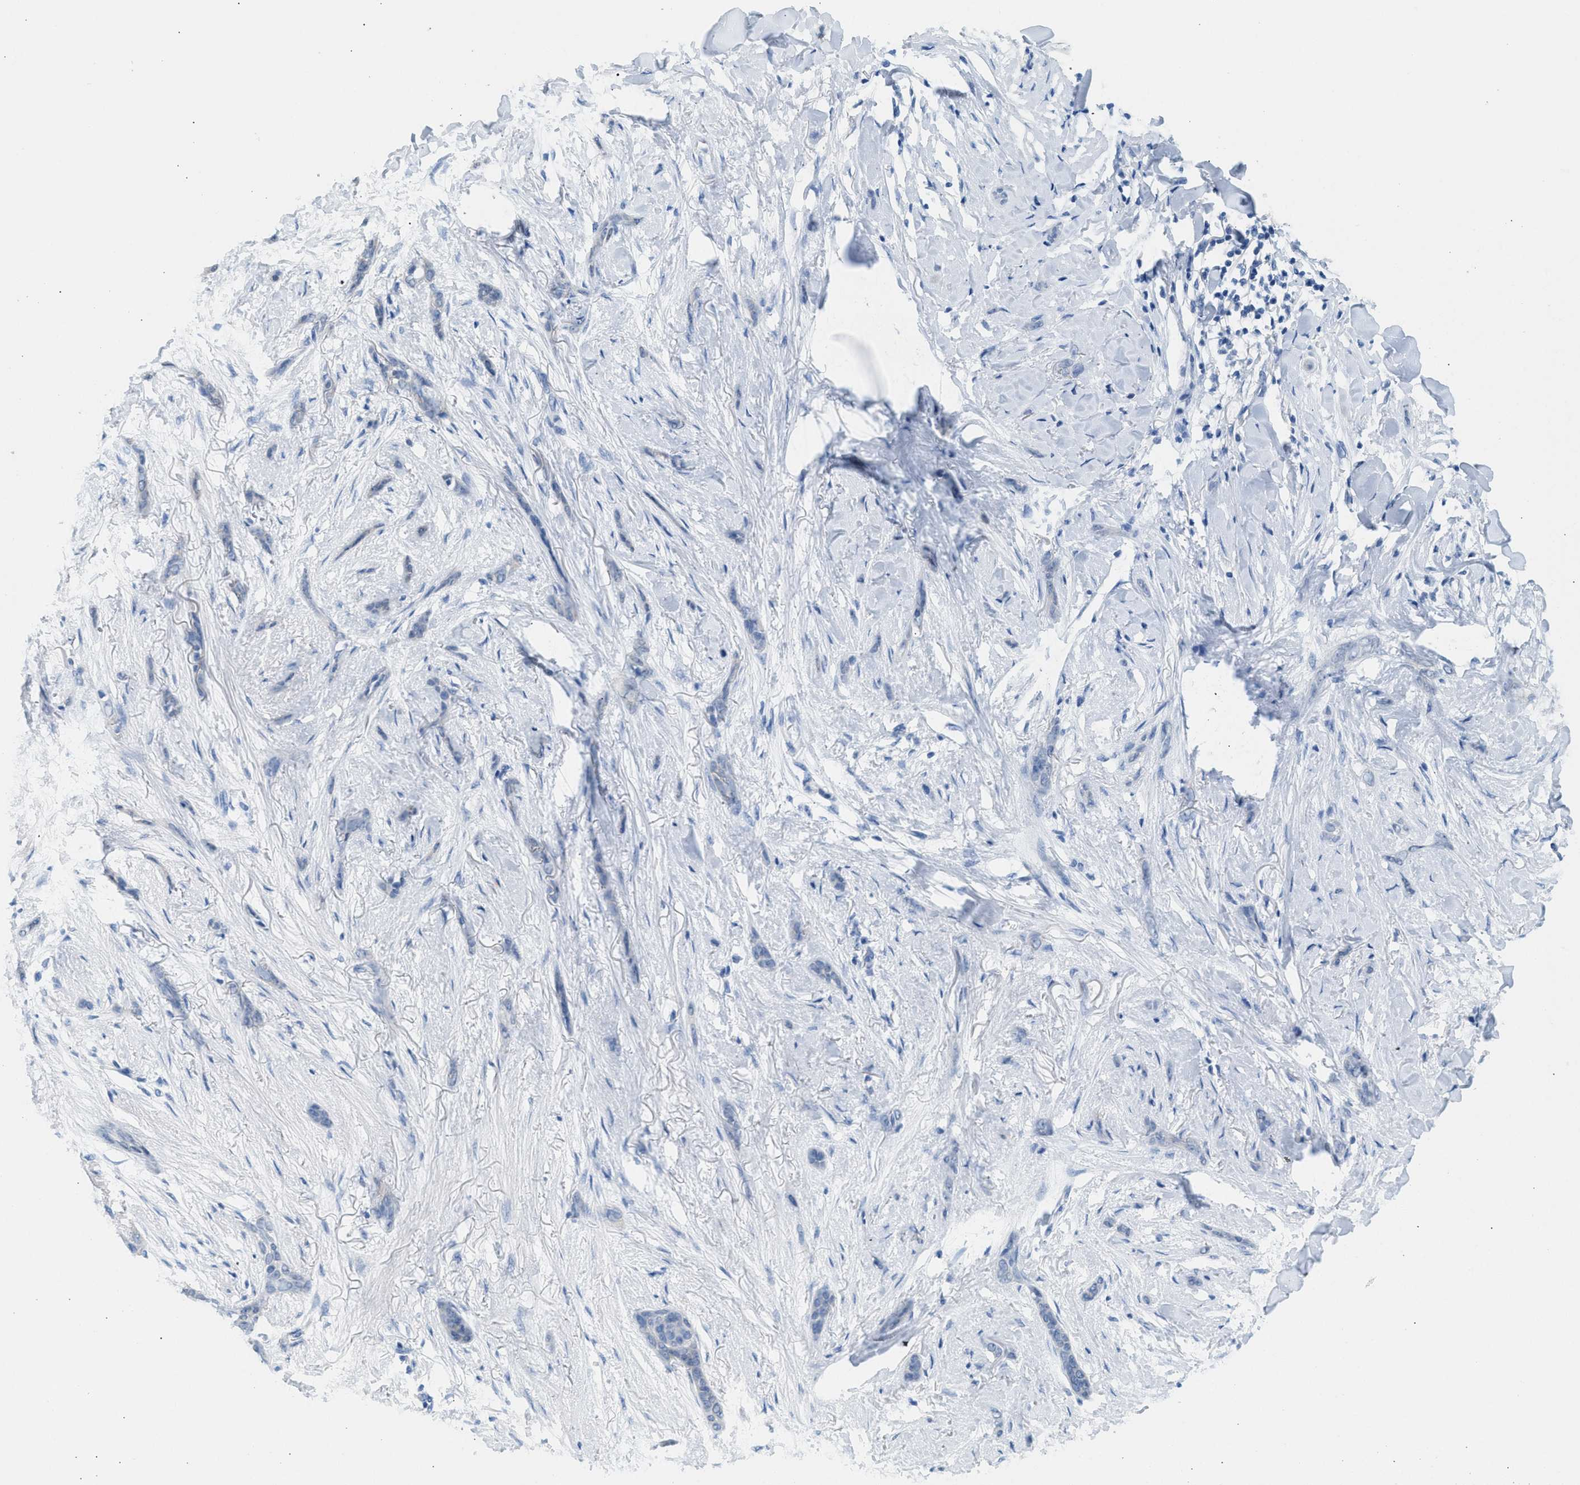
{"staining": {"intensity": "negative", "quantity": "none", "location": "none"}, "tissue": "skin cancer", "cell_type": "Tumor cells", "image_type": "cancer", "snomed": [{"axis": "morphology", "description": "Basal cell carcinoma"}, {"axis": "morphology", "description": "Adnexal tumor, benign"}, {"axis": "topography", "description": "Skin"}], "caption": "The histopathology image demonstrates no staining of tumor cells in benign adnexal tumor (skin).", "gene": "SPAM1", "patient": {"sex": "female", "age": 42}}